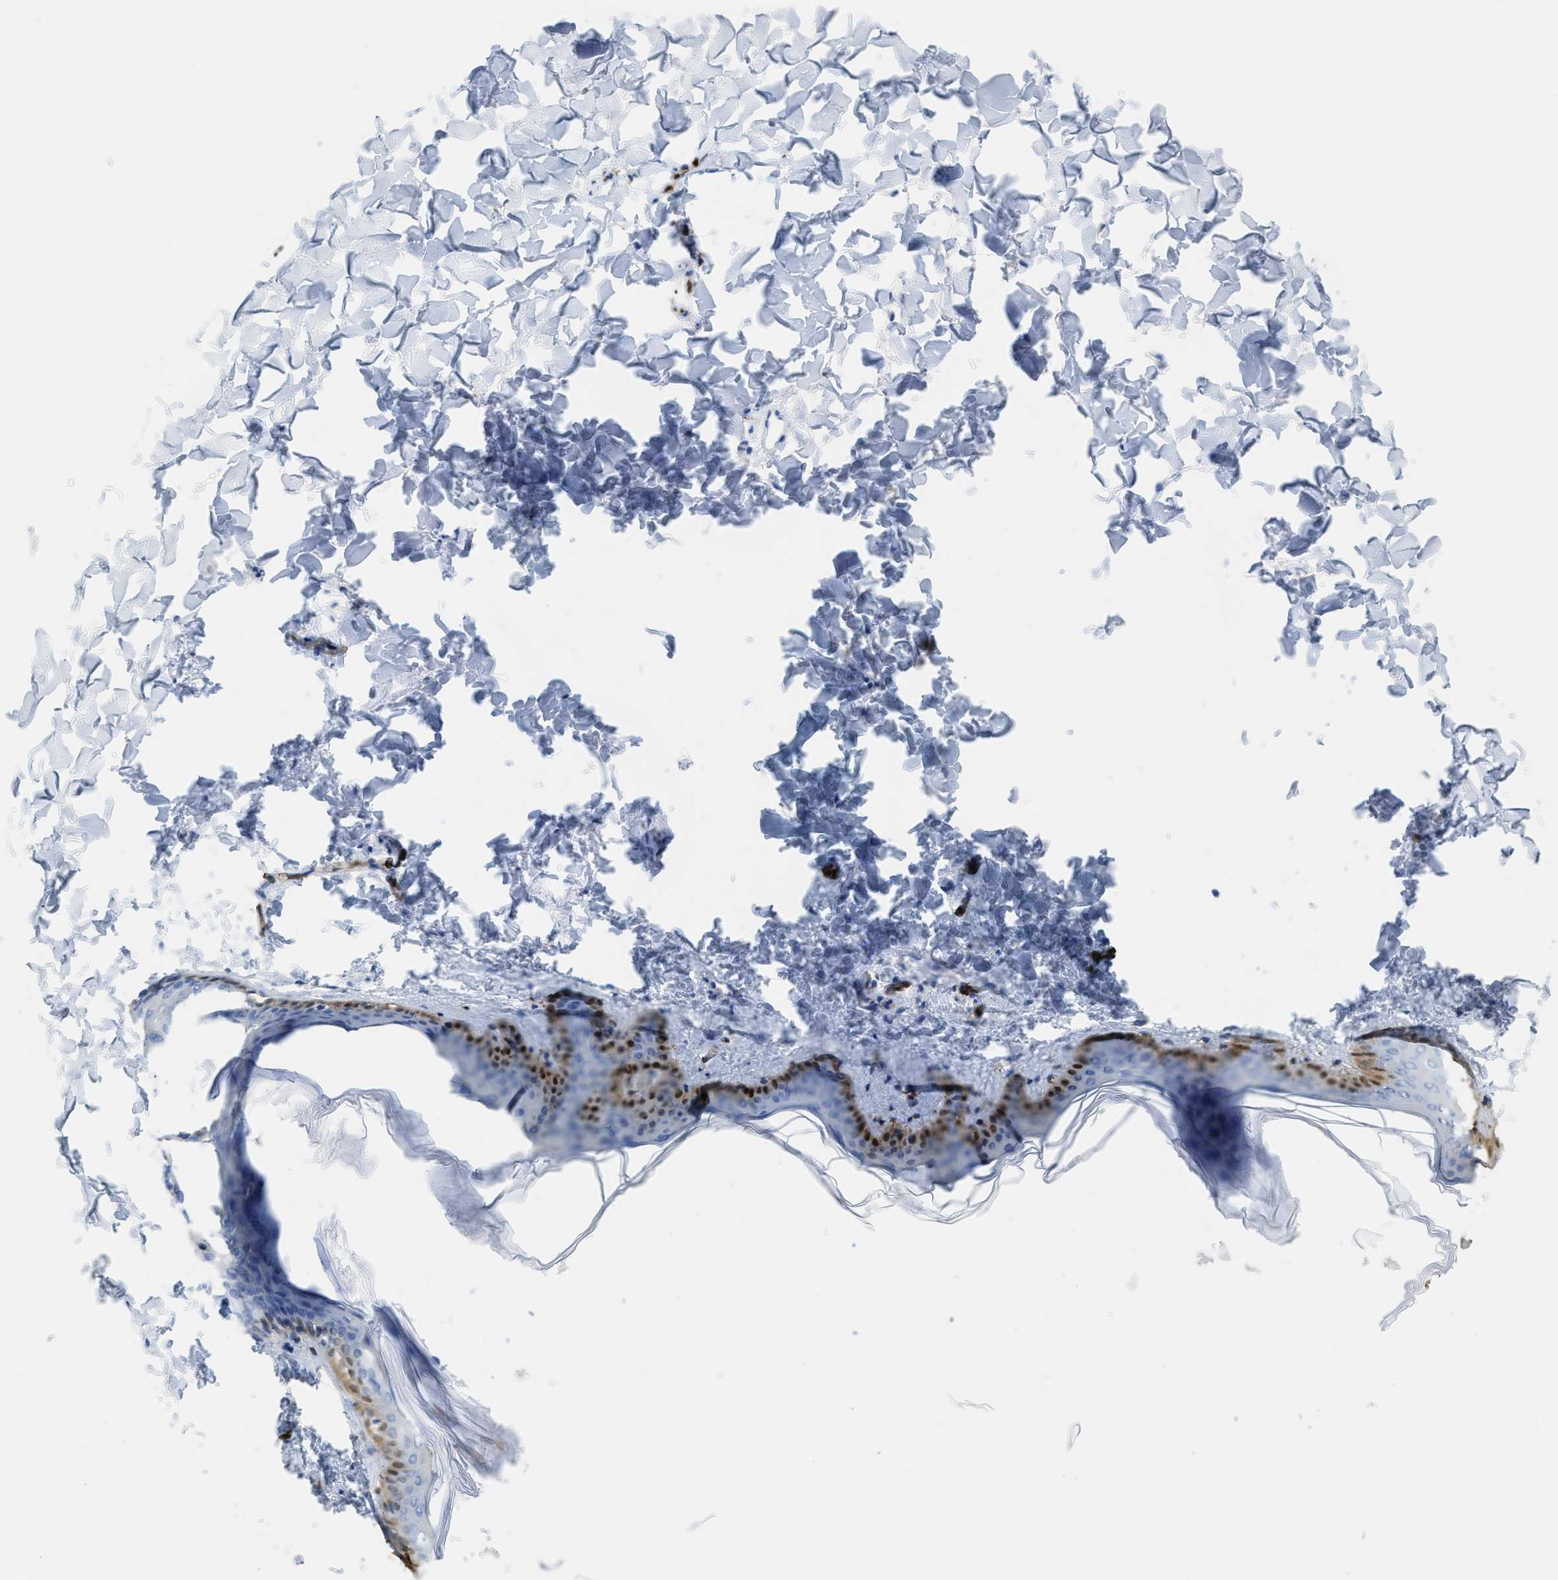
{"staining": {"intensity": "negative", "quantity": "none", "location": "none"}, "tissue": "skin", "cell_type": "Fibroblasts", "image_type": "normal", "snomed": [{"axis": "morphology", "description": "Normal tissue, NOS"}, {"axis": "topography", "description": "Skin"}], "caption": "High power microscopy photomicrograph of an IHC photomicrograph of unremarkable skin, revealing no significant staining in fibroblasts.", "gene": "ASS1", "patient": {"sex": "female", "age": 17}}